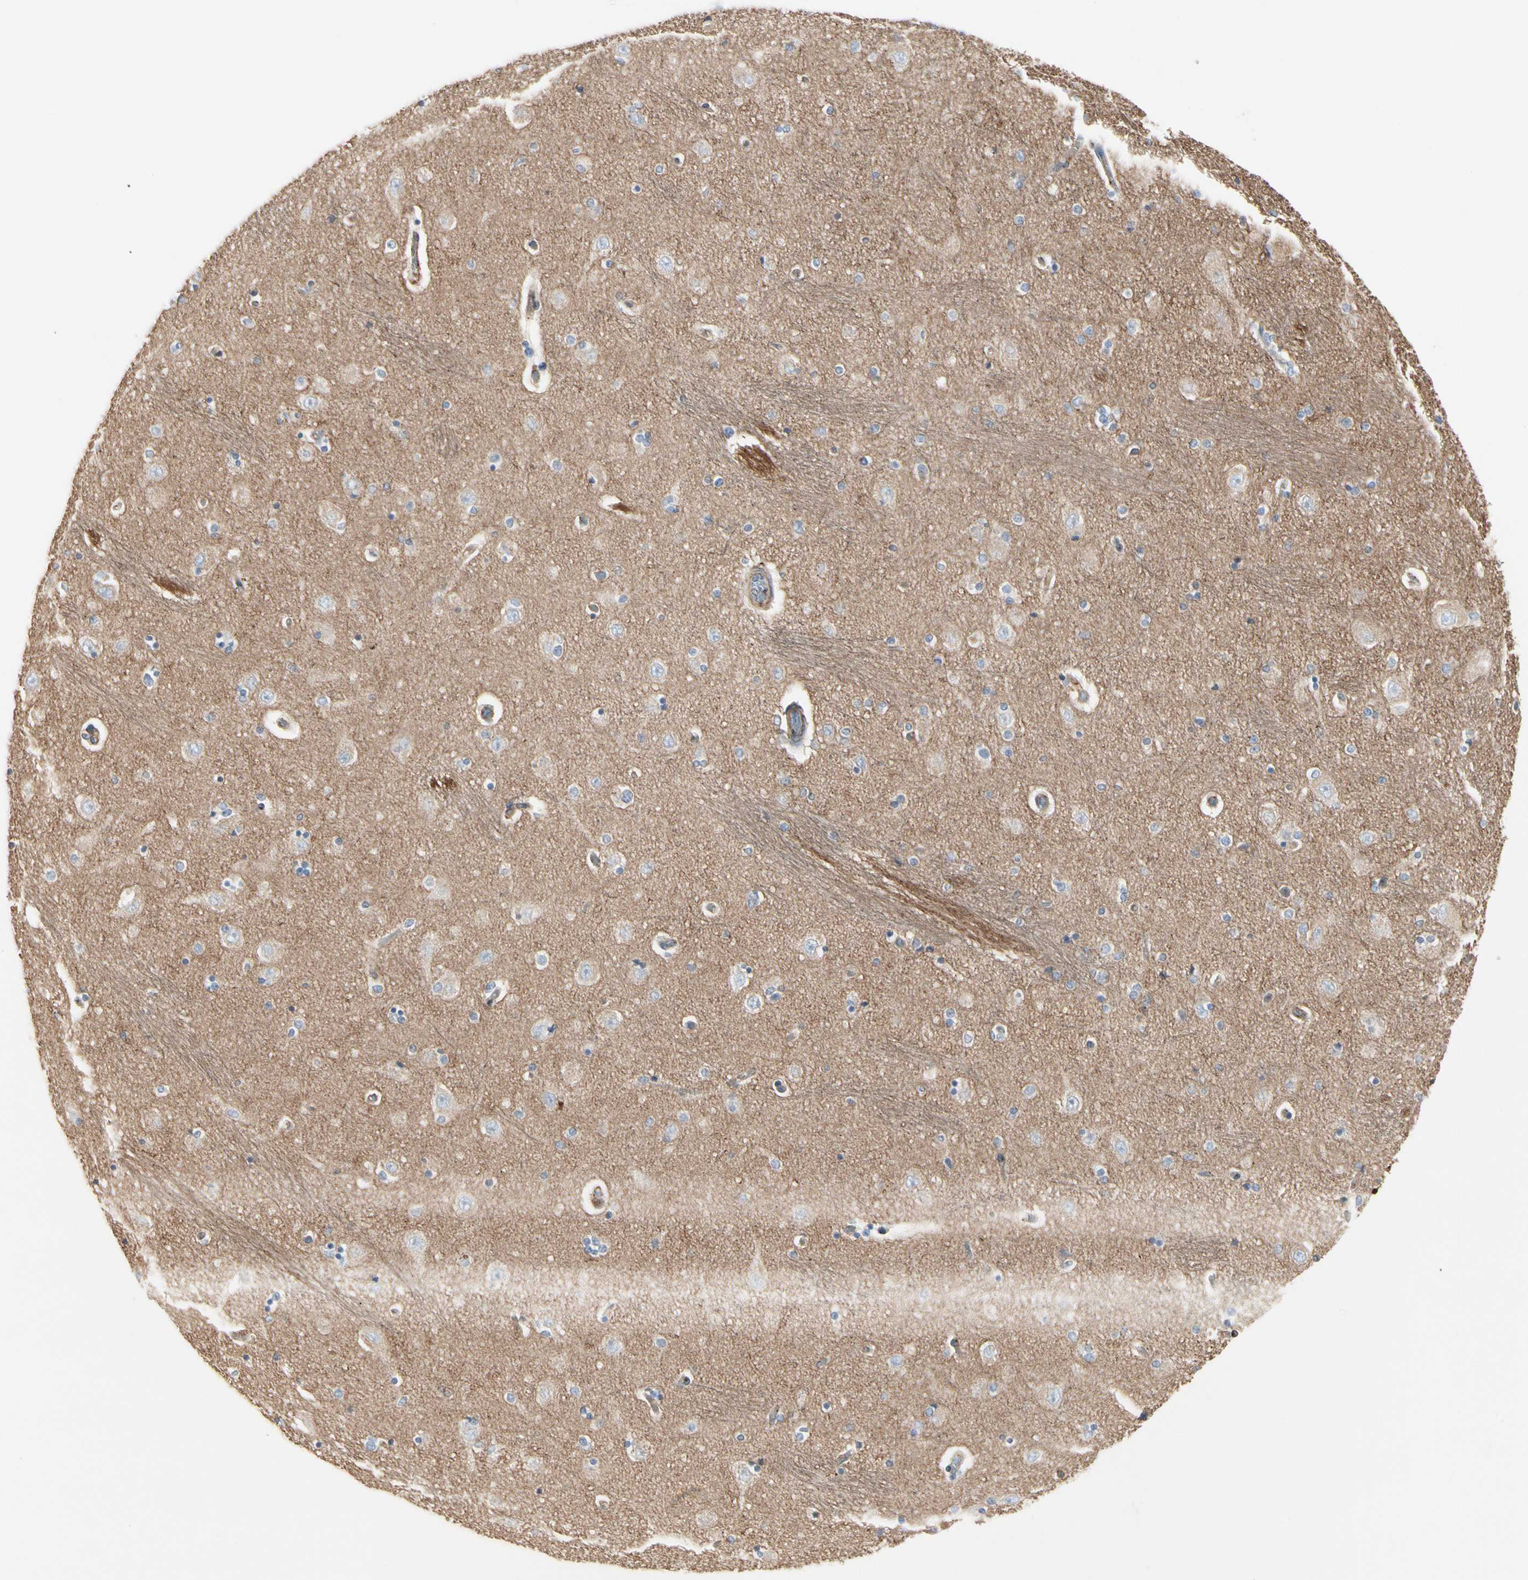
{"staining": {"intensity": "weak", "quantity": "<25%", "location": "cytoplasmic/membranous"}, "tissue": "hippocampus", "cell_type": "Glial cells", "image_type": "normal", "snomed": [{"axis": "morphology", "description": "Normal tissue, NOS"}, {"axis": "topography", "description": "Hippocampus"}], "caption": "Unremarkable hippocampus was stained to show a protein in brown. There is no significant expression in glial cells. (Brightfield microscopy of DAB (3,3'-diaminobenzidine) IHC at high magnification).", "gene": "CLEC2B", "patient": {"sex": "female", "age": 54}}